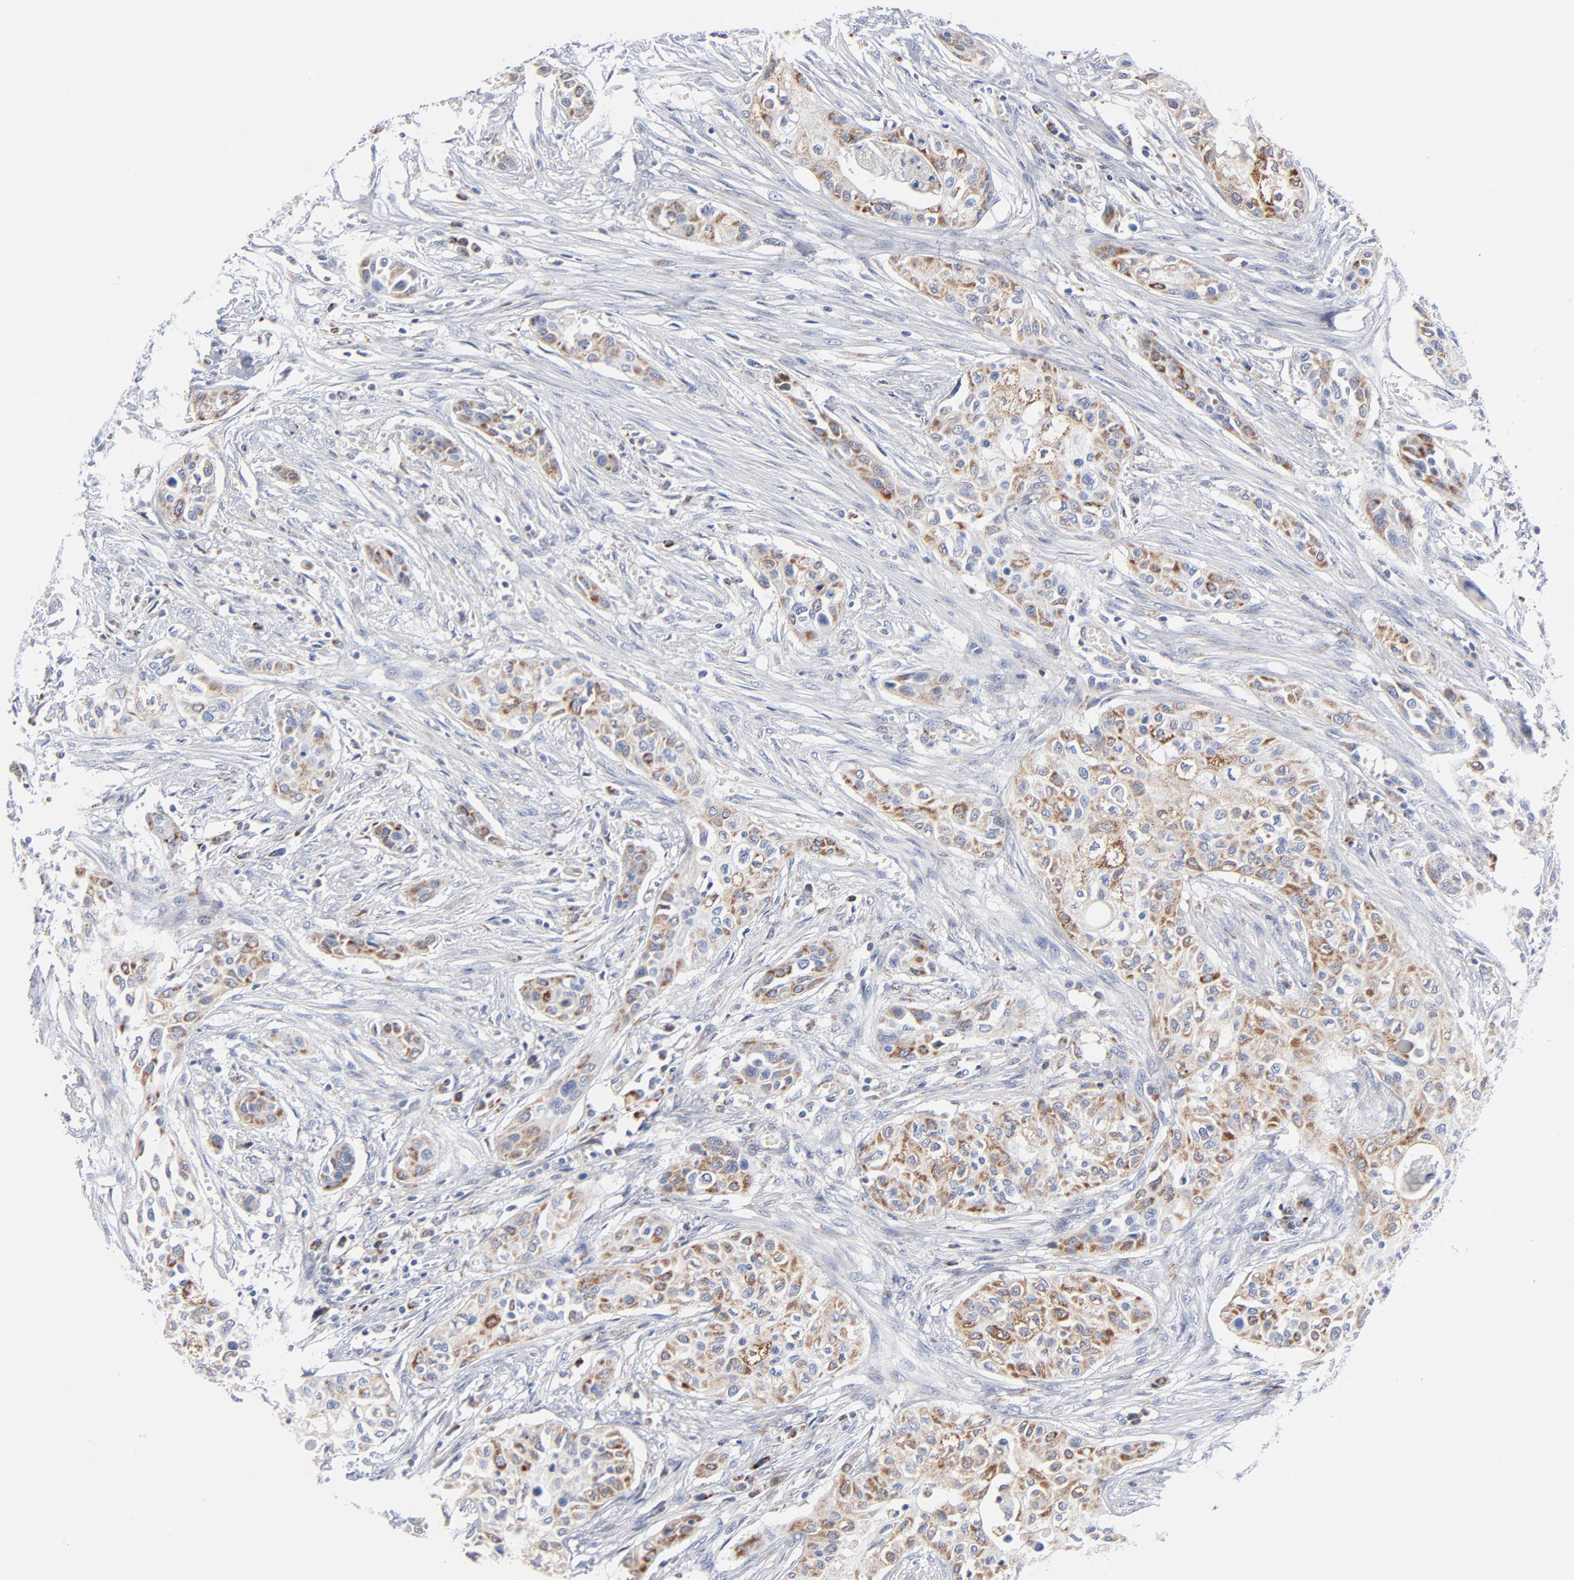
{"staining": {"intensity": "weak", "quantity": ">75%", "location": "cytoplasmic/membranous"}, "tissue": "urothelial cancer", "cell_type": "Tumor cells", "image_type": "cancer", "snomed": [{"axis": "morphology", "description": "Urothelial carcinoma, High grade"}, {"axis": "topography", "description": "Urinary bladder"}], "caption": "The image shows immunohistochemical staining of urothelial carcinoma (high-grade). There is weak cytoplasmic/membranous staining is present in approximately >75% of tumor cells.", "gene": "CHCHD10", "patient": {"sex": "male", "age": 74}}